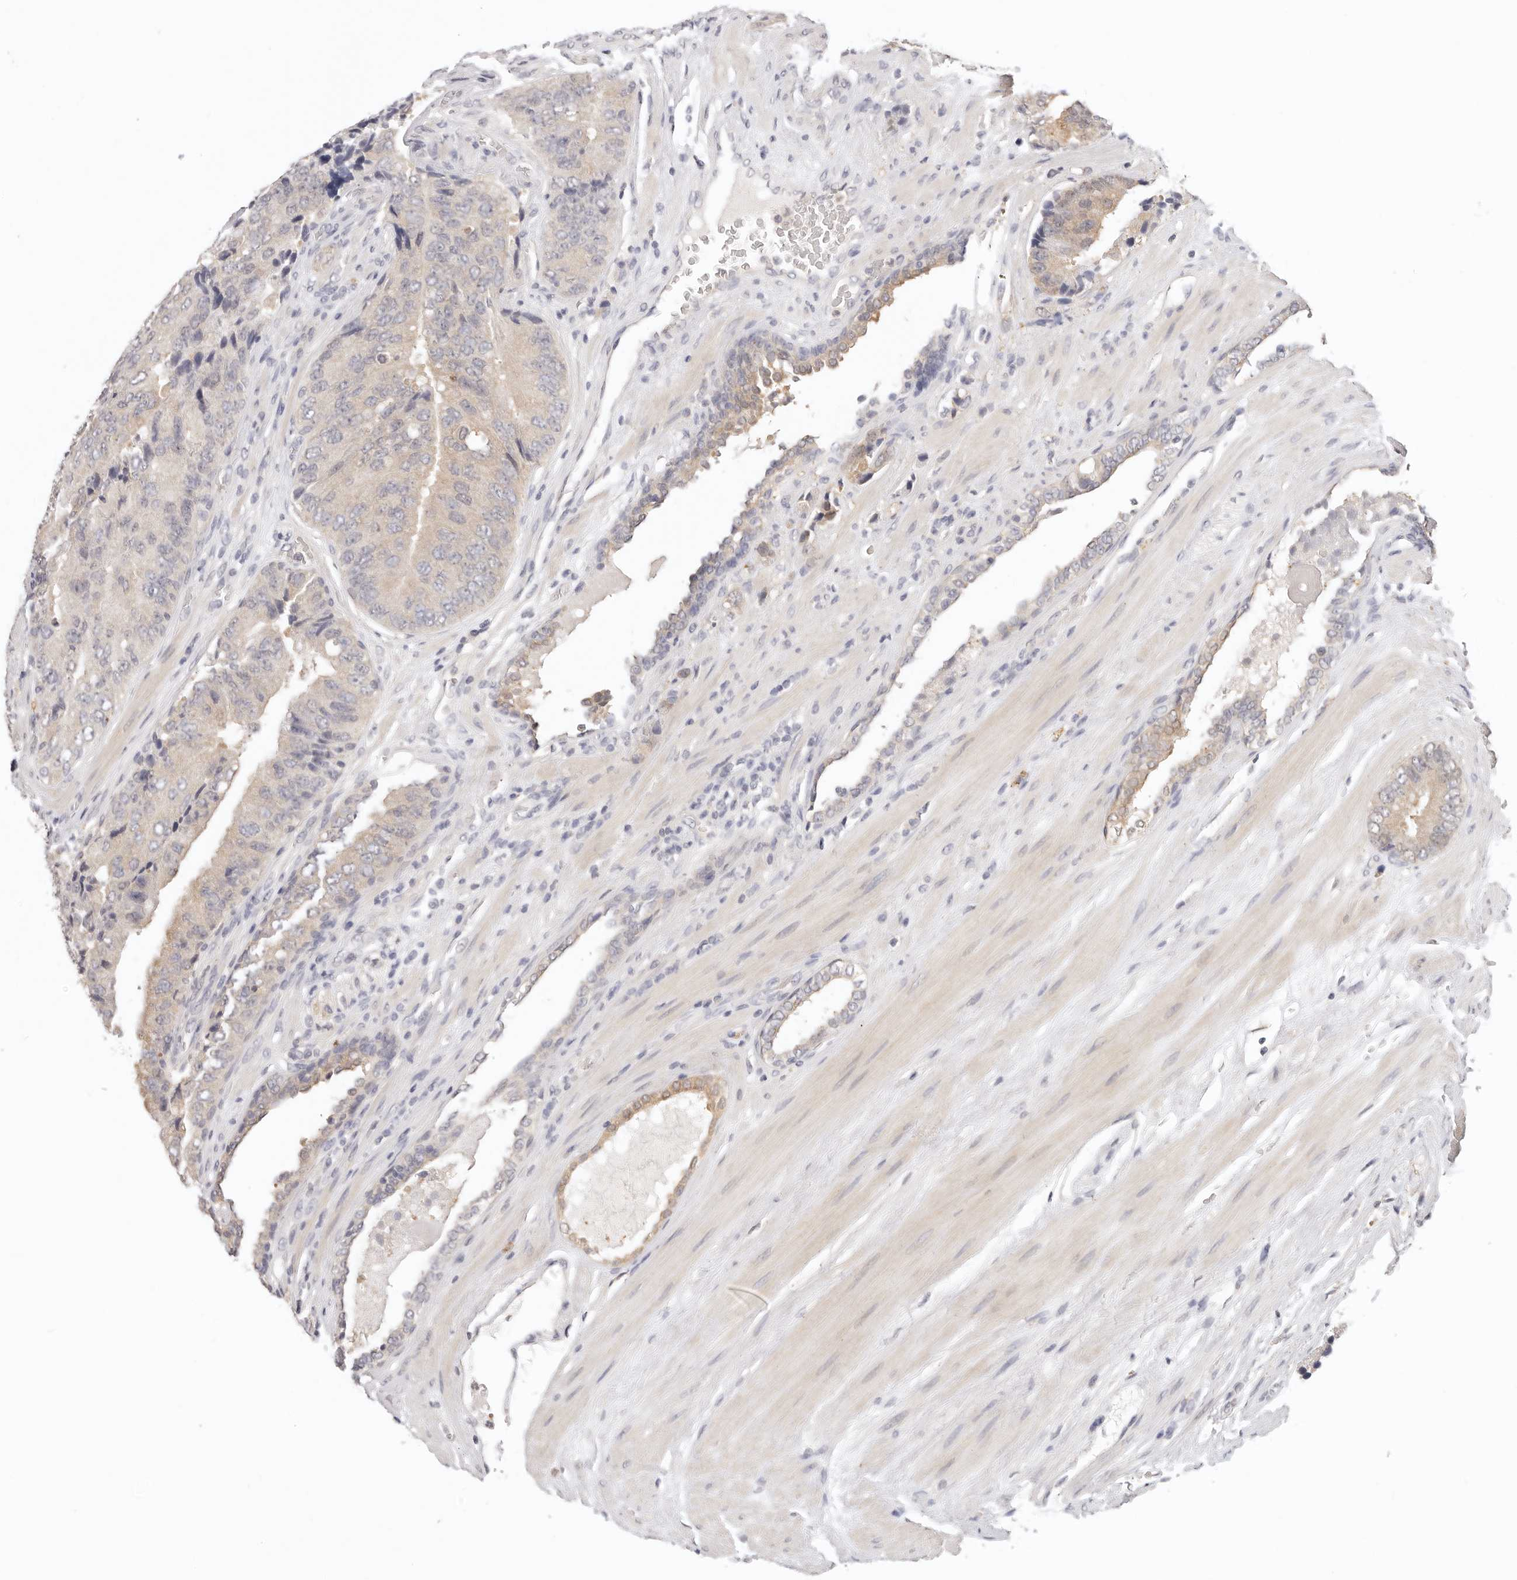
{"staining": {"intensity": "weak", "quantity": "25%-75%", "location": "cytoplasmic/membranous"}, "tissue": "prostate cancer", "cell_type": "Tumor cells", "image_type": "cancer", "snomed": [{"axis": "morphology", "description": "Adenocarcinoma, High grade"}, {"axis": "topography", "description": "Prostate"}], "caption": "DAB (3,3'-diaminobenzidine) immunohistochemical staining of prostate cancer (adenocarcinoma (high-grade)) demonstrates weak cytoplasmic/membranous protein expression in approximately 25%-75% of tumor cells. (DAB = brown stain, brightfield microscopy at high magnification).", "gene": "GGPS1", "patient": {"sex": "male", "age": 70}}